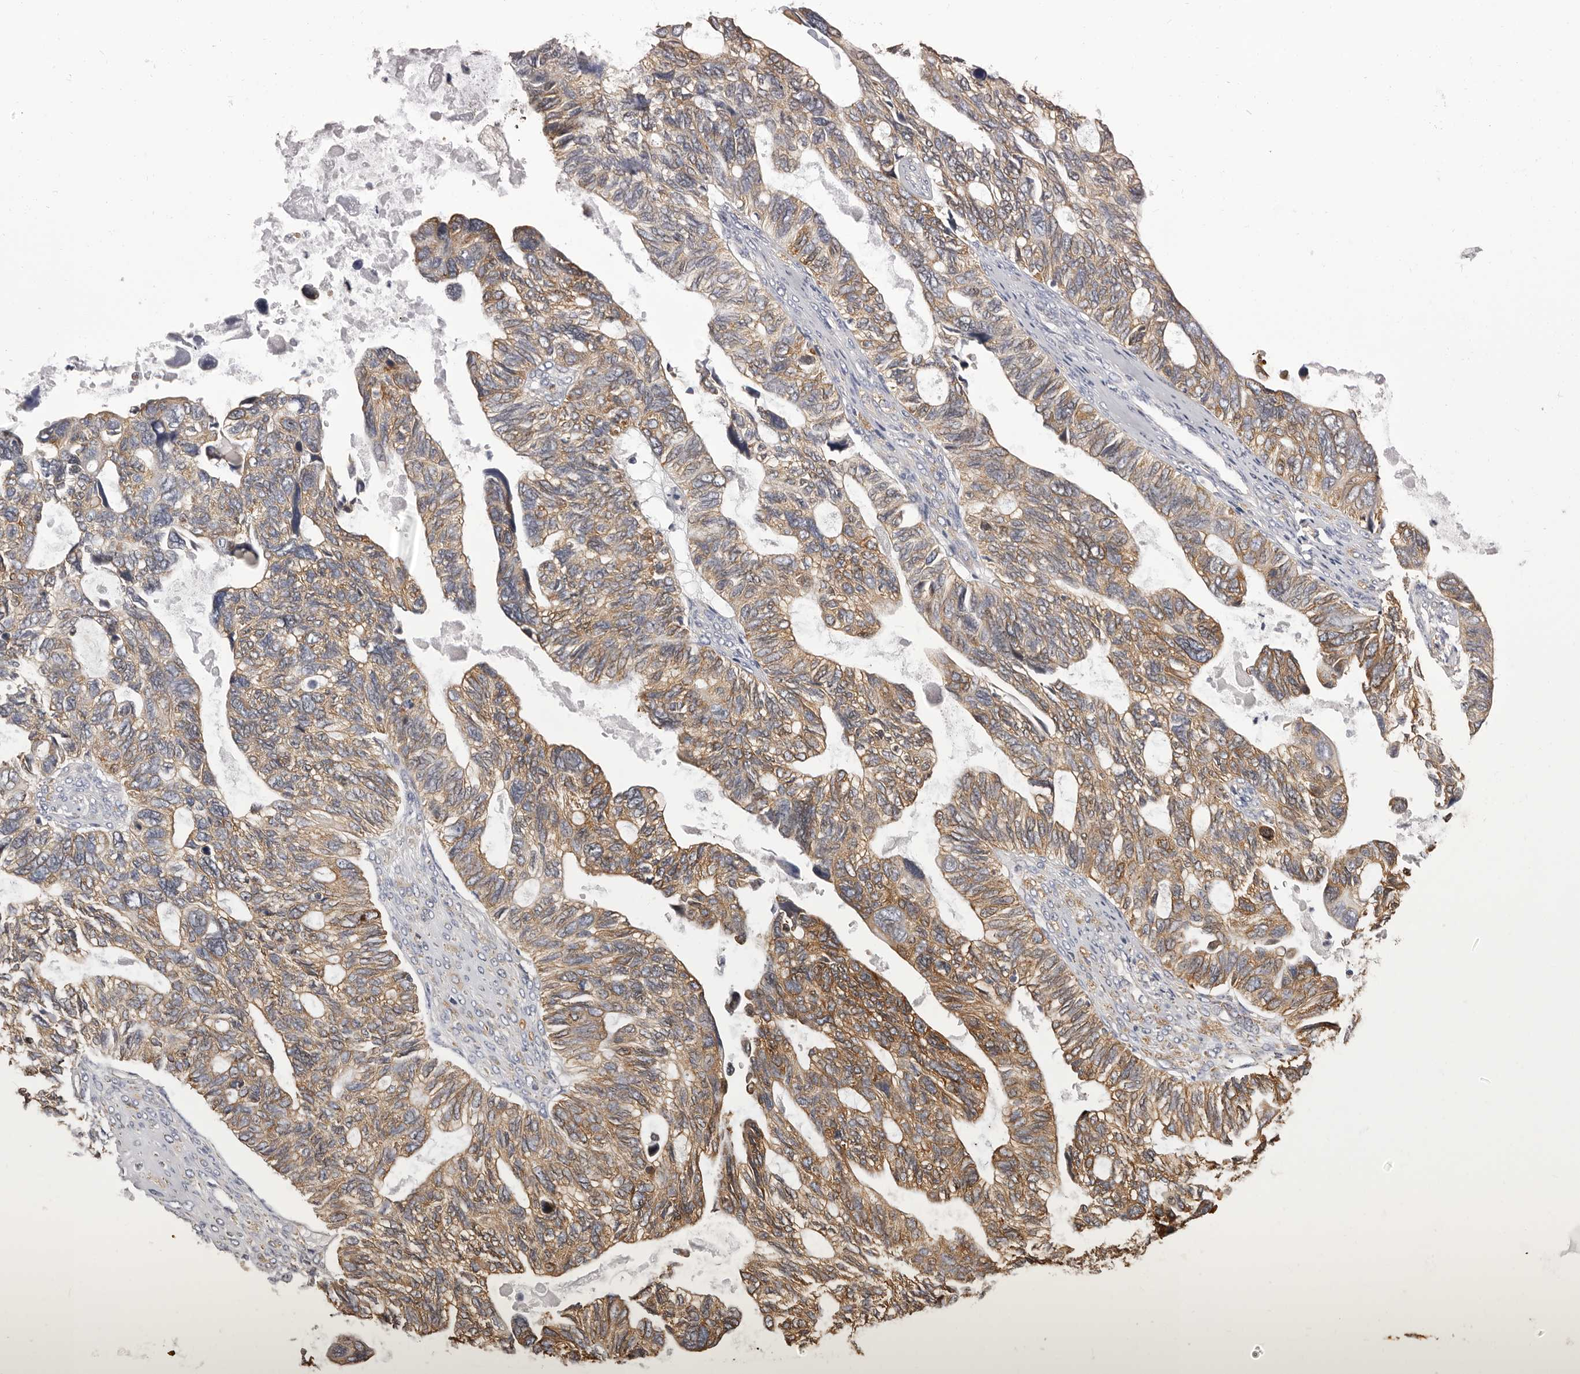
{"staining": {"intensity": "moderate", "quantity": ">75%", "location": "cytoplasmic/membranous"}, "tissue": "ovarian cancer", "cell_type": "Tumor cells", "image_type": "cancer", "snomed": [{"axis": "morphology", "description": "Cystadenocarcinoma, serous, NOS"}, {"axis": "topography", "description": "Ovary"}], "caption": "Moderate cytoplasmic/membranous positivity for a protein is seen in about >75% of tumor cells of ovarian cancer (serous cystadenocarcinoma) using immunohistochemistry (IHC).", "gene": "QRSL1", "patient": {"sex": "female", "age": 79}}